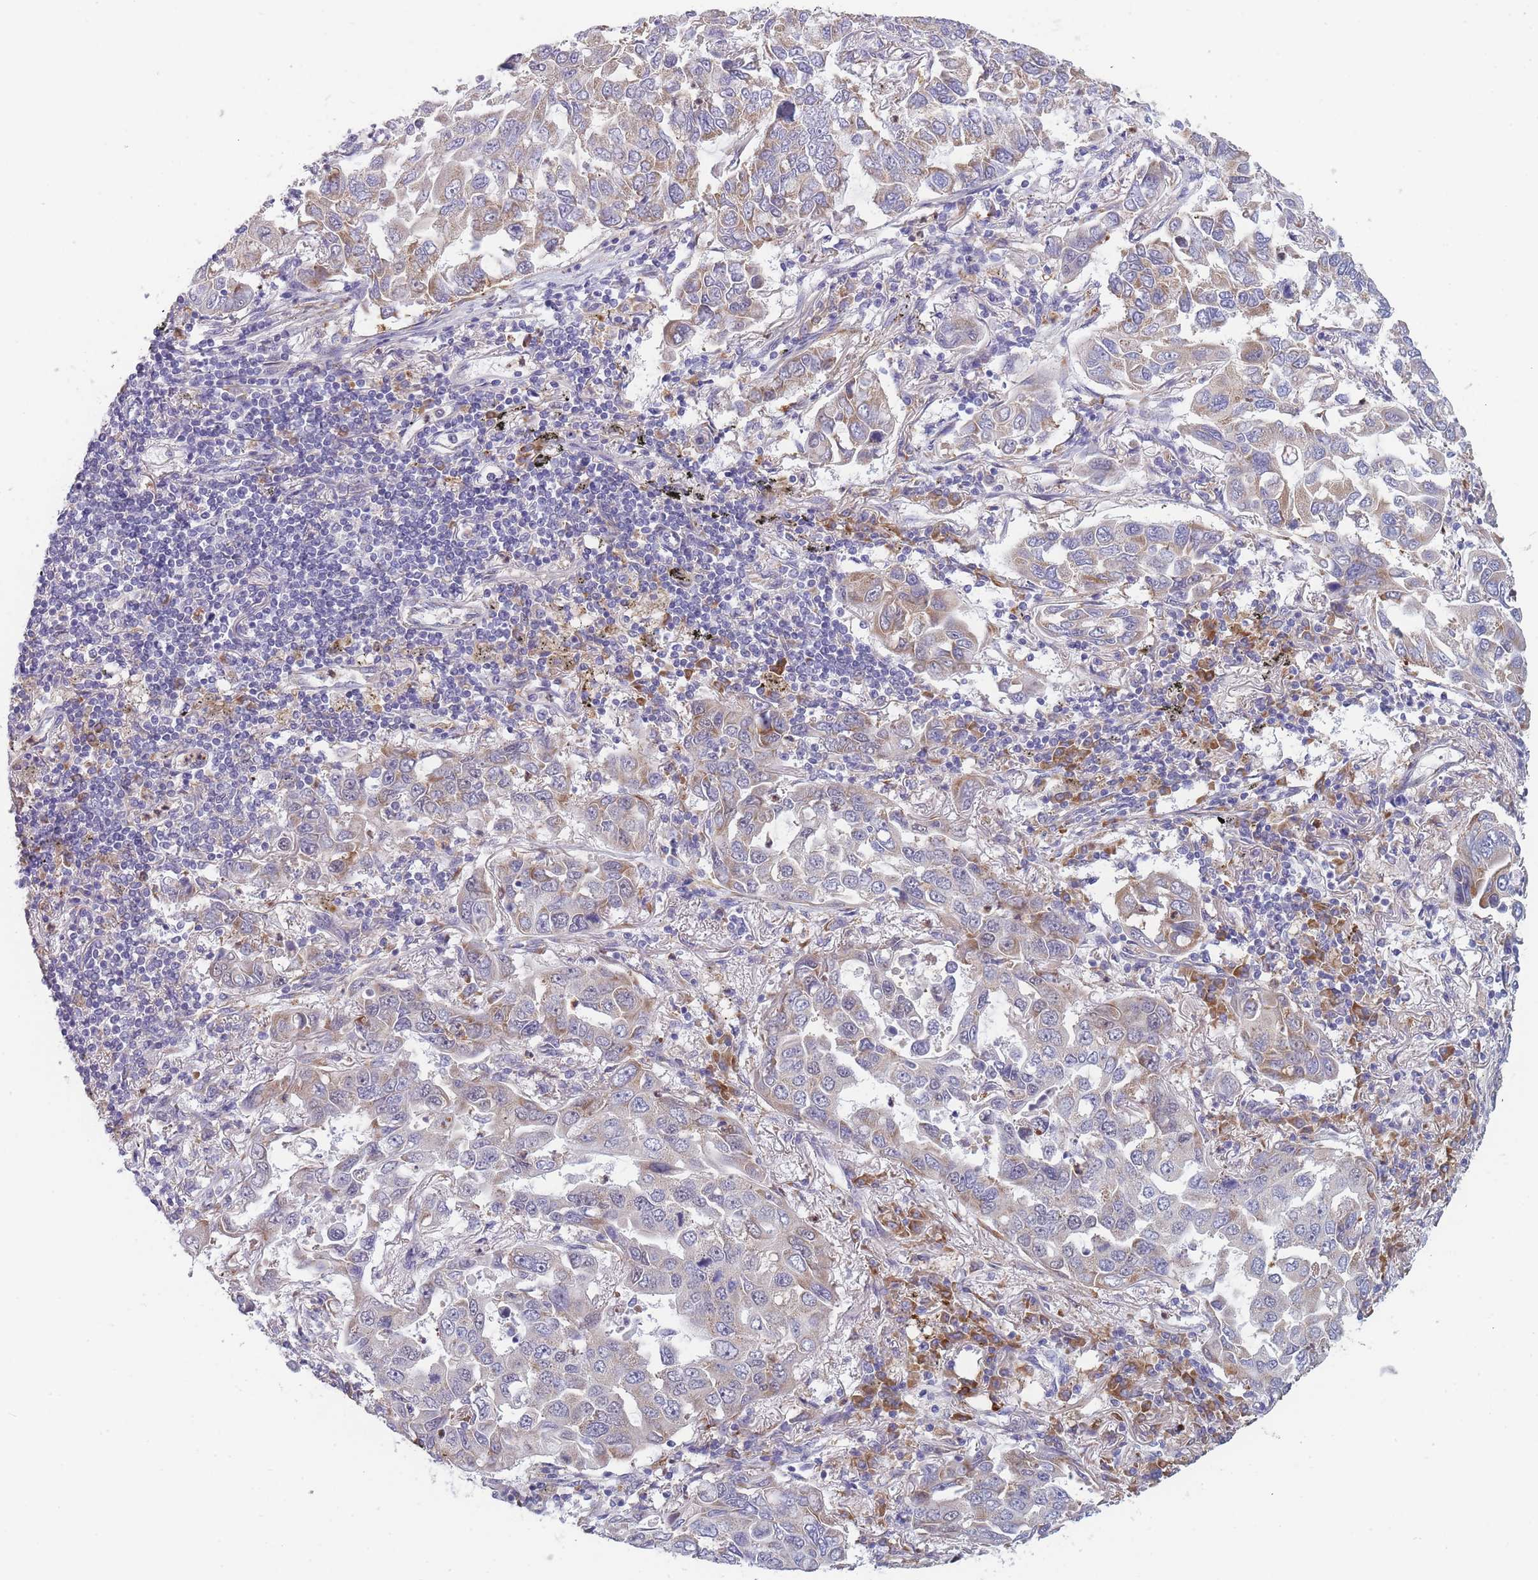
{"staining": {"intensity": "weak", "quantity": "25%-75%", "location": "cytoplasmic/membranous"}, "tissue": "lung cancer", "cell_type": "Tumor cells", "image_type": "cancer", "snomed": [{"axis": "morphology", "description": "Adenocarcinoma, NOS"}, {"axis": "topography", "description": "Lung"}], "caption": "This is an image of immunohistochemistry (IHC) staining of lung adenocarcinoma, which shows weak positivity in the cytoplasmic/membranous of tumor cells.", "gene": "NDUFAF6", "patient": {"sex": "male", "age": 64}}